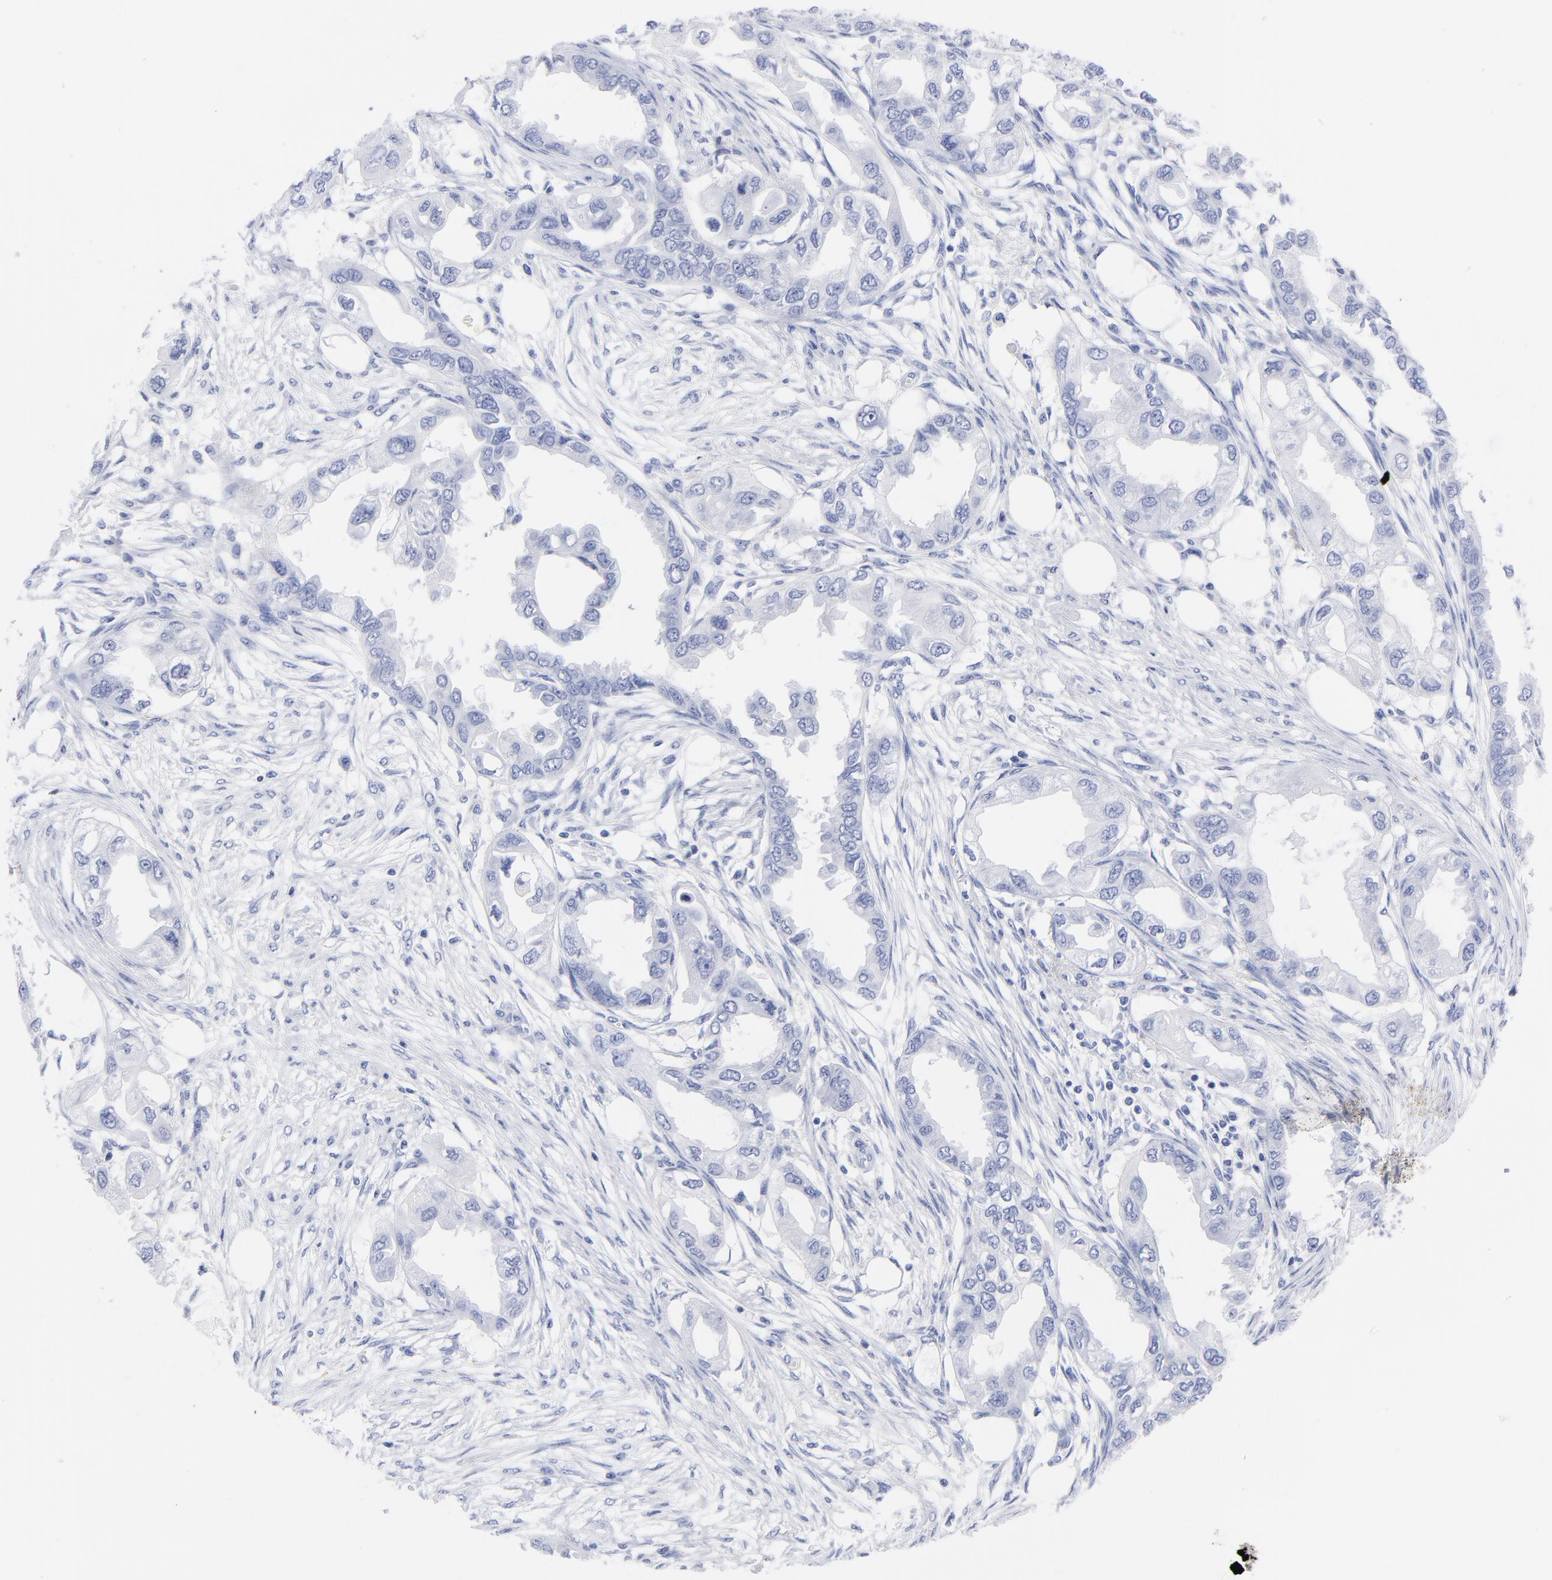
{"staining": {"intensity": "negative", "quantity": "none", "location": "none"}, "tissue": "endometrial cancer", "cell_type": "Tumor cells", "image_type": "cancer", "snomed": [{"axis": "morphology", "description": "Adenocarcinoma, NOS"}, {"axis": "topography", "description": "Endometrium"}], "caption": "Micrograph shows no protein staining in tumor cells of adenocarcinoma (endometrial) tissue. (Immunohistochemistry (ihc), brightfield microscopy, high magnification).", "gene": "ACY1", "patient": {"sex": "female", "age": 67}}